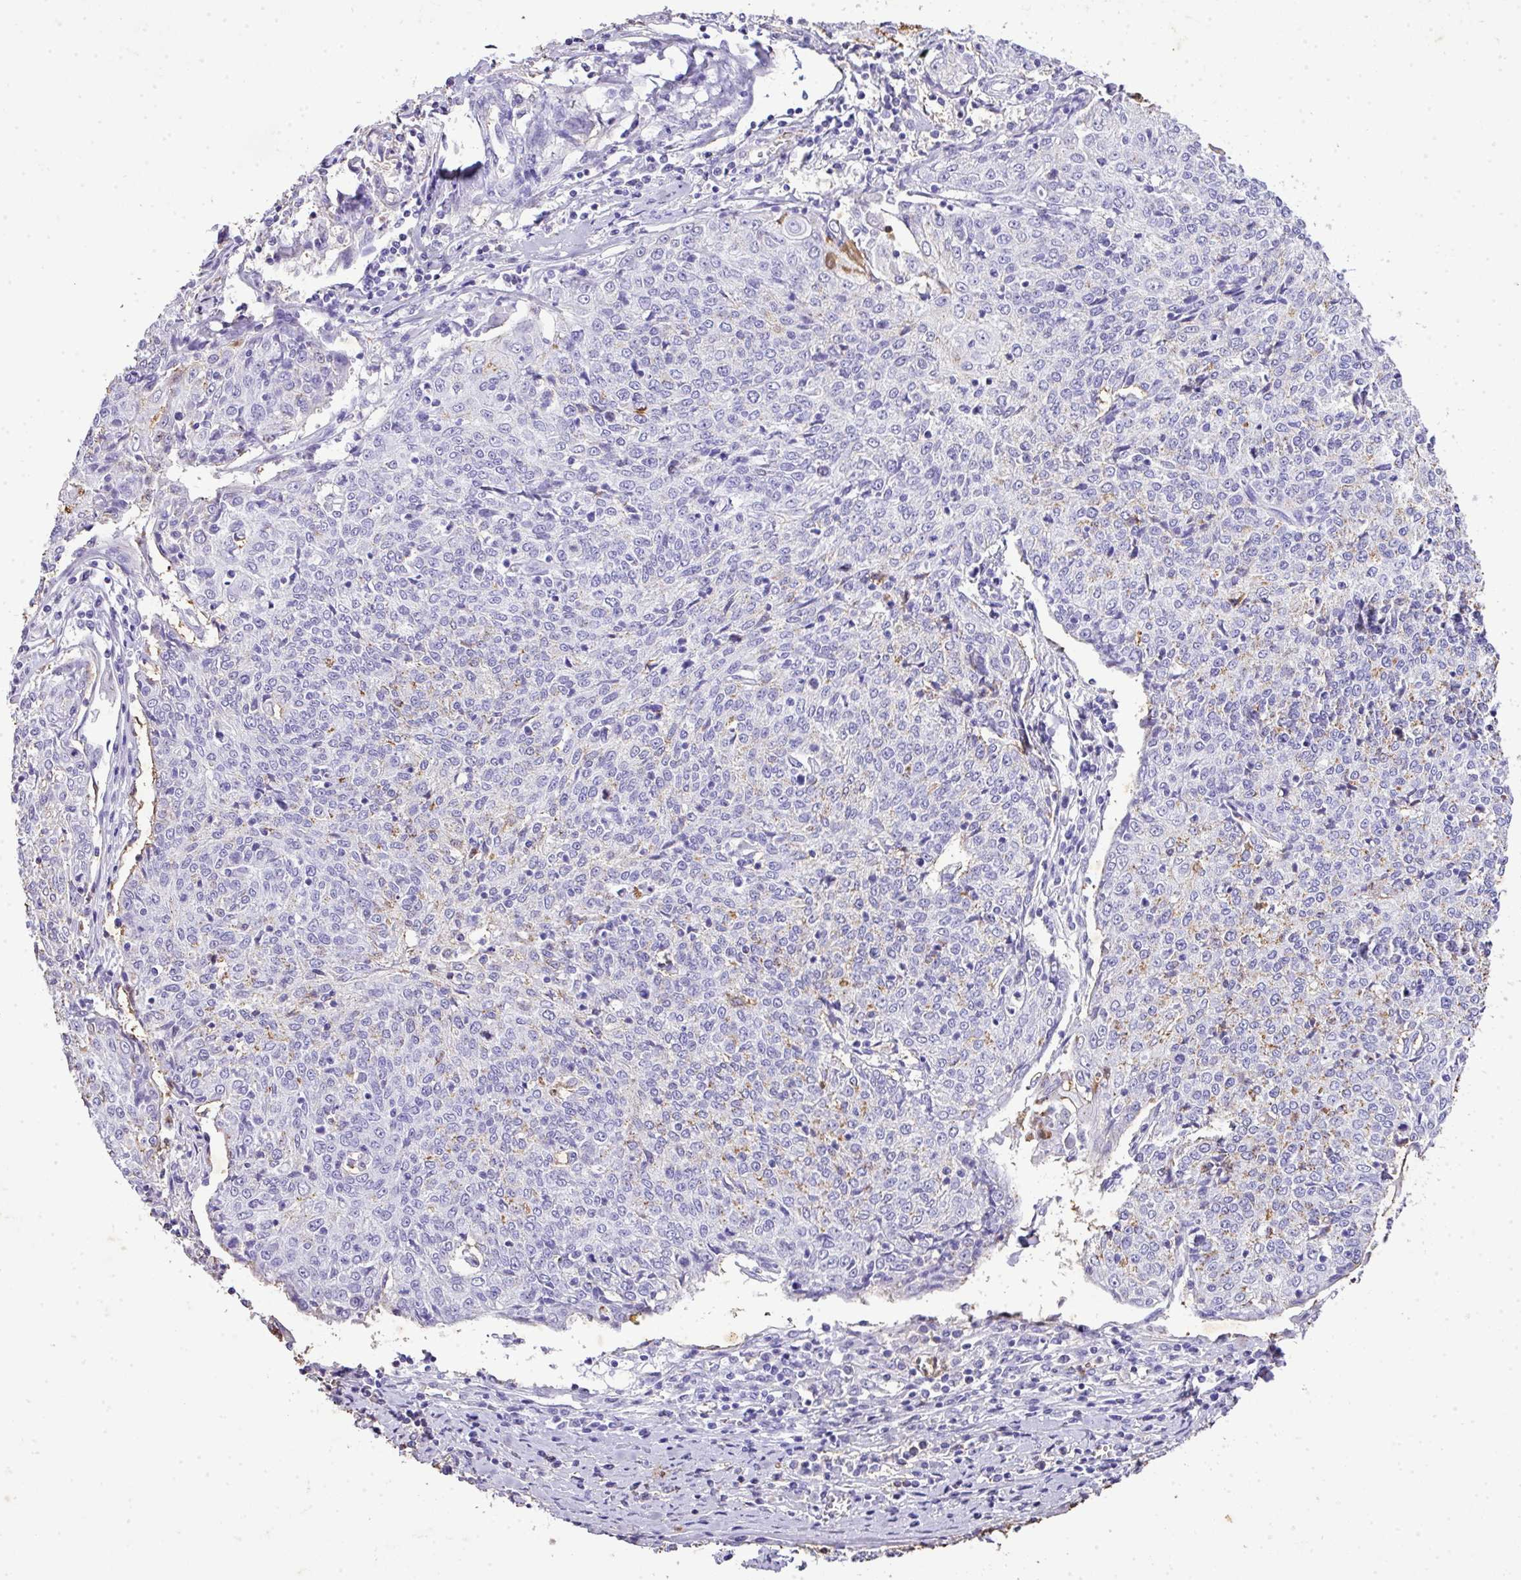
{"staining": {"intensity": "negative", "quantity": "none", "location": "none"}, "tissue": "cervical cancer", "cell_type": "Tumor cells", "image_type": "cancer", "snomed": [{"axis": "morphology", "description": "Squamous cell carcinoma, NOS"}, {"axis": "topography", "description": "Cervix"}], "caption": "An immunohistochemistry (IHC) image of cervical squamous cell carcinoma is shown. There is no staining in tumor cells of cervical squamous cell carcinoma.", "gene": "KCNJ11", "patient": {"sex": "female", "age": 48}}